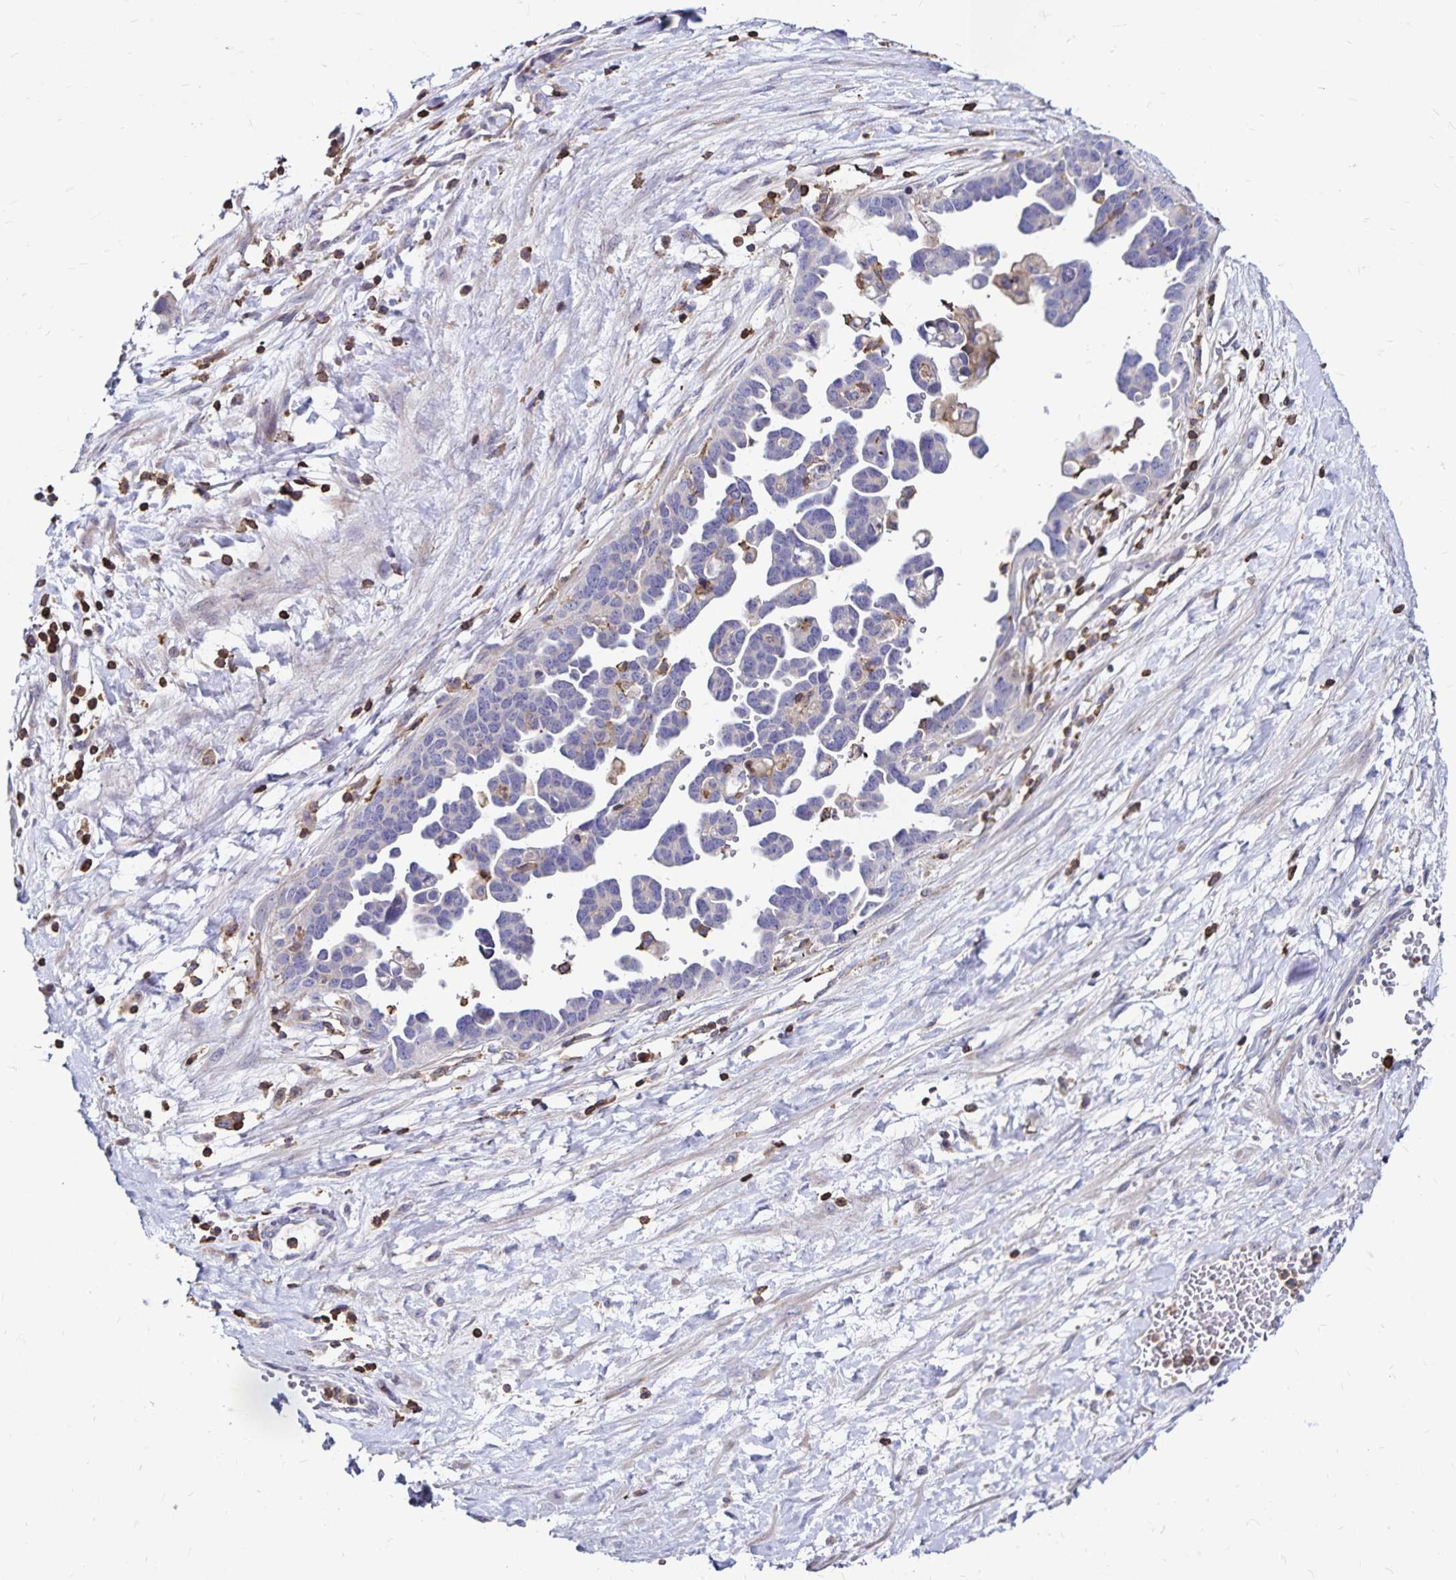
{"staining": {"intensity": "weak", "quantity": "<25%", "location": "cytoplasmic/membranous"}, "tissue": "ovarian cancer", "cell_type": "Tumor cells", "image_type": "cancer", "snomed": [{"axis": "morphology", "description": "Cystadenocarcinoma, serous, NOS"}, {"axis": "topography", "description": "Ovary"}], "caption": "Tumor cells are negative for brown protein staining in serous cystadenocarcinoma (ovarian).", "gene": "NAGPA", "patient": {"sex": "female", "age": 54}}